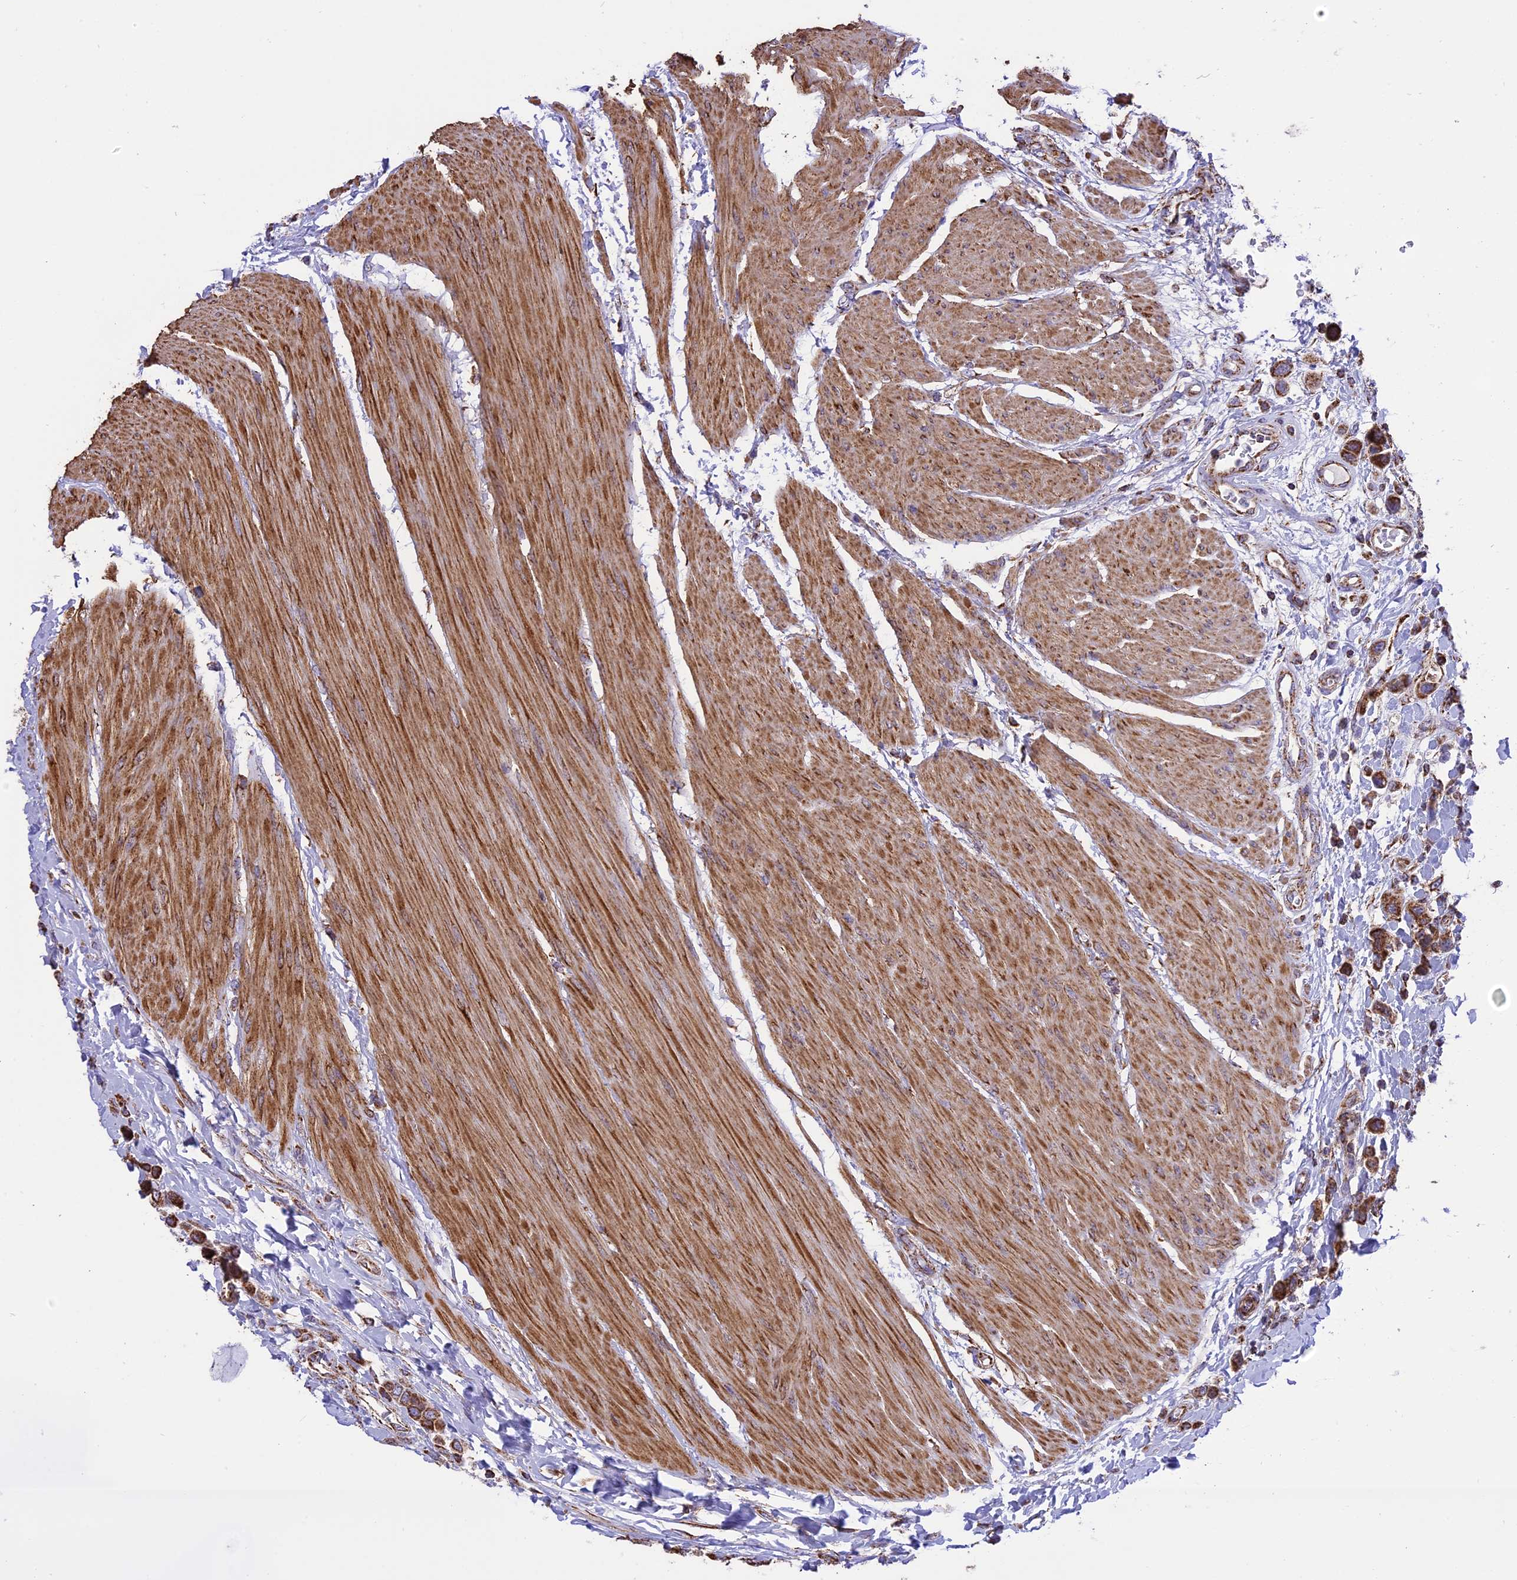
{"staining": {"intensity": "moderate", "quantity": ">75%", "location": "cytoplasmic/membranous"}, "tissue": "urothelial cancer", "cell_type": "Tumor cells", "image_type": "cancer", "snomed": [{"axis": "morphology", "description": "Urothelial carcinoma, High grade"}, {"axis": "topography", "description": "Urinary bladder"}], "caption": "Approximately >75% of tumor cells in human urothelial cancer demonstrate moderate cytoplasmic/membranous protein staining as visualized by brown immunohistochemical staining.", "gene": "TTC4", "patient": {"sex": "male", "age": 50}}